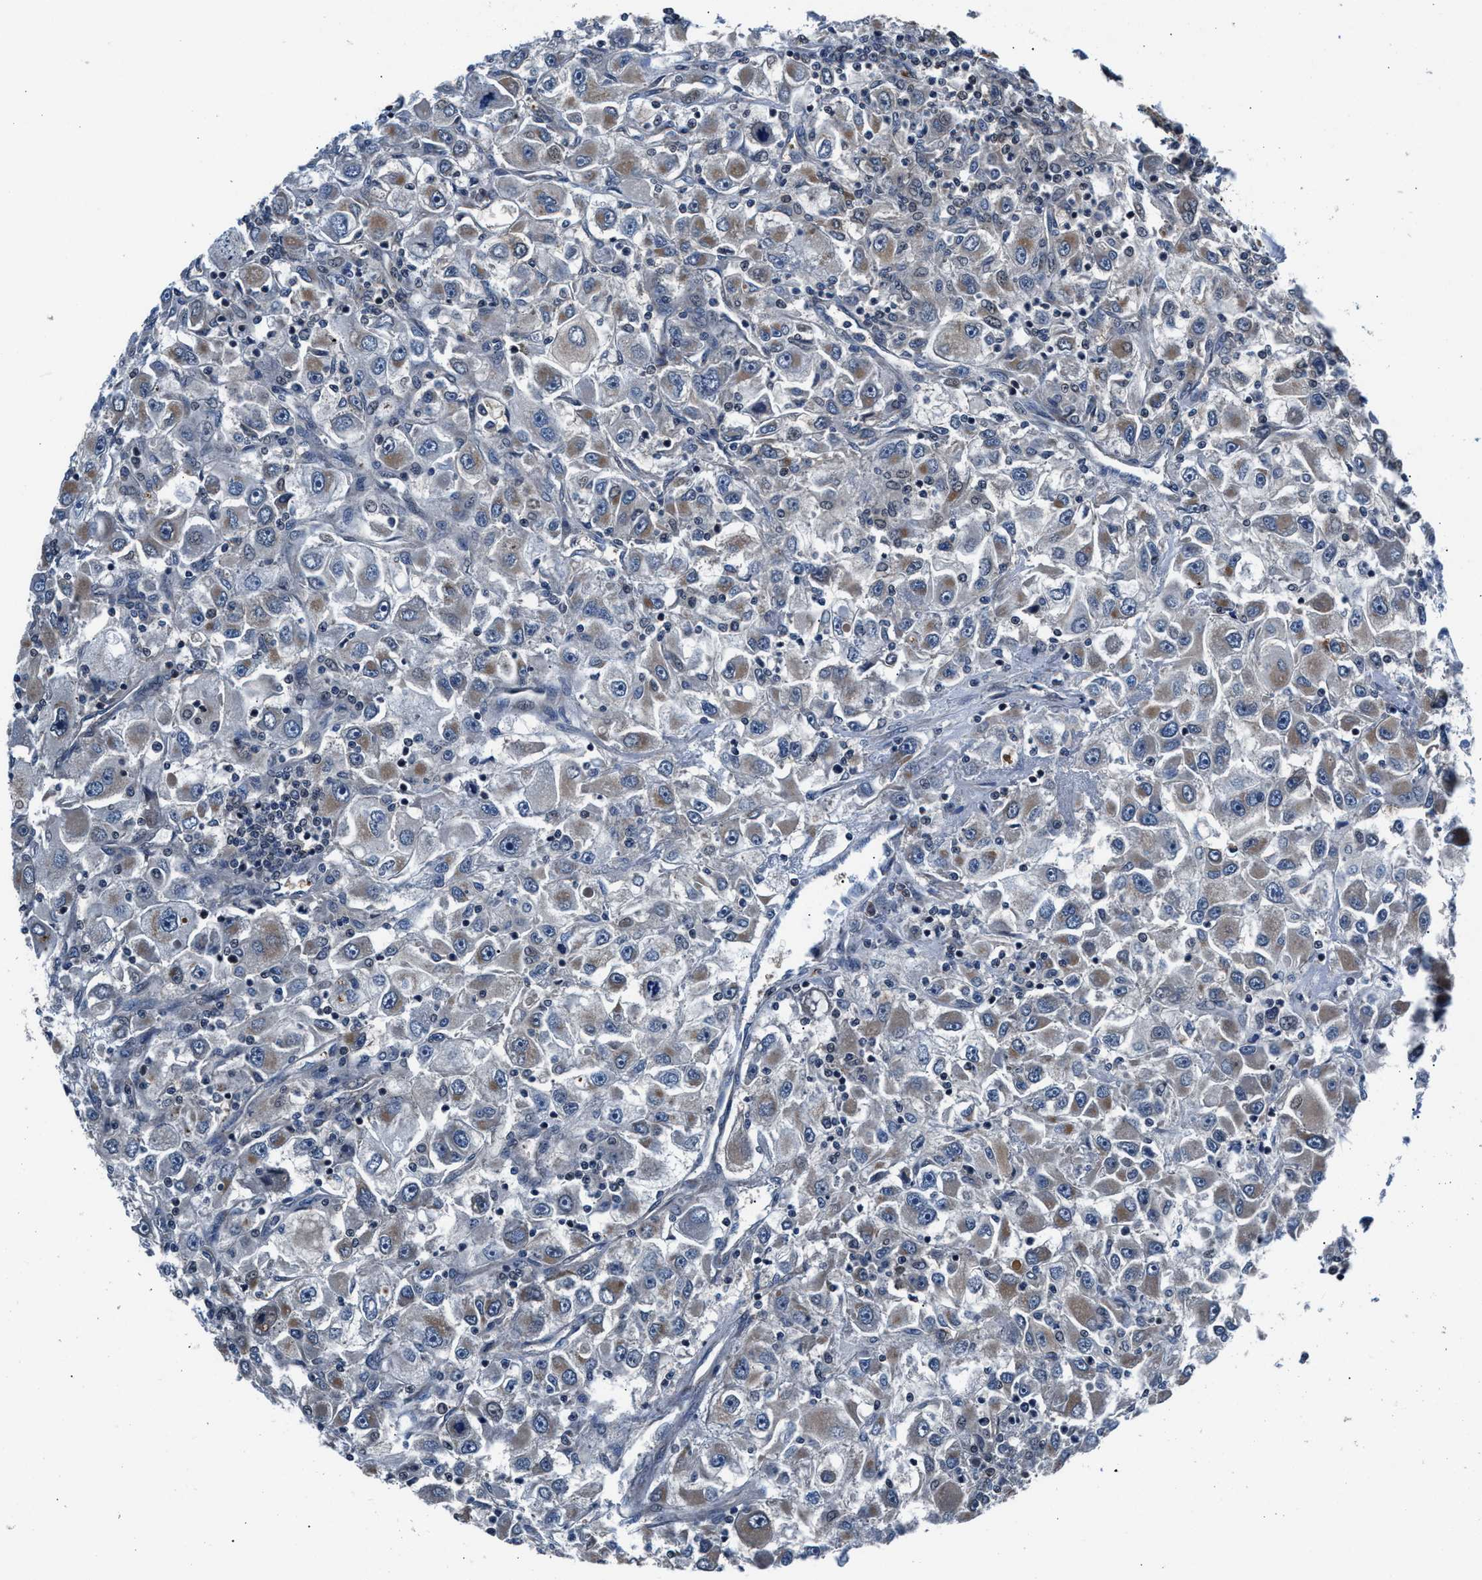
{"staining": {"intensity": "weak", "quantity": "25%-75%", "location": "cytoplasmic/membranous"}, "tissue": "renal cancer", "cell_type": "Tumor cells", "image_type": "cancer", "snomed": [{"axis": "morphology", "description": "Adenocarcinoma, NOS"}, {"axis": "topography", "description": "Kidney"}], "caption": "A low amount of weak cytoplasmic/membranous expression is present in about 25%-75% of tumor cells in renal adenocarcinoma tissue.", "gene": "PRPSAP2", "patient": {"sex": "female", "age": 52}}